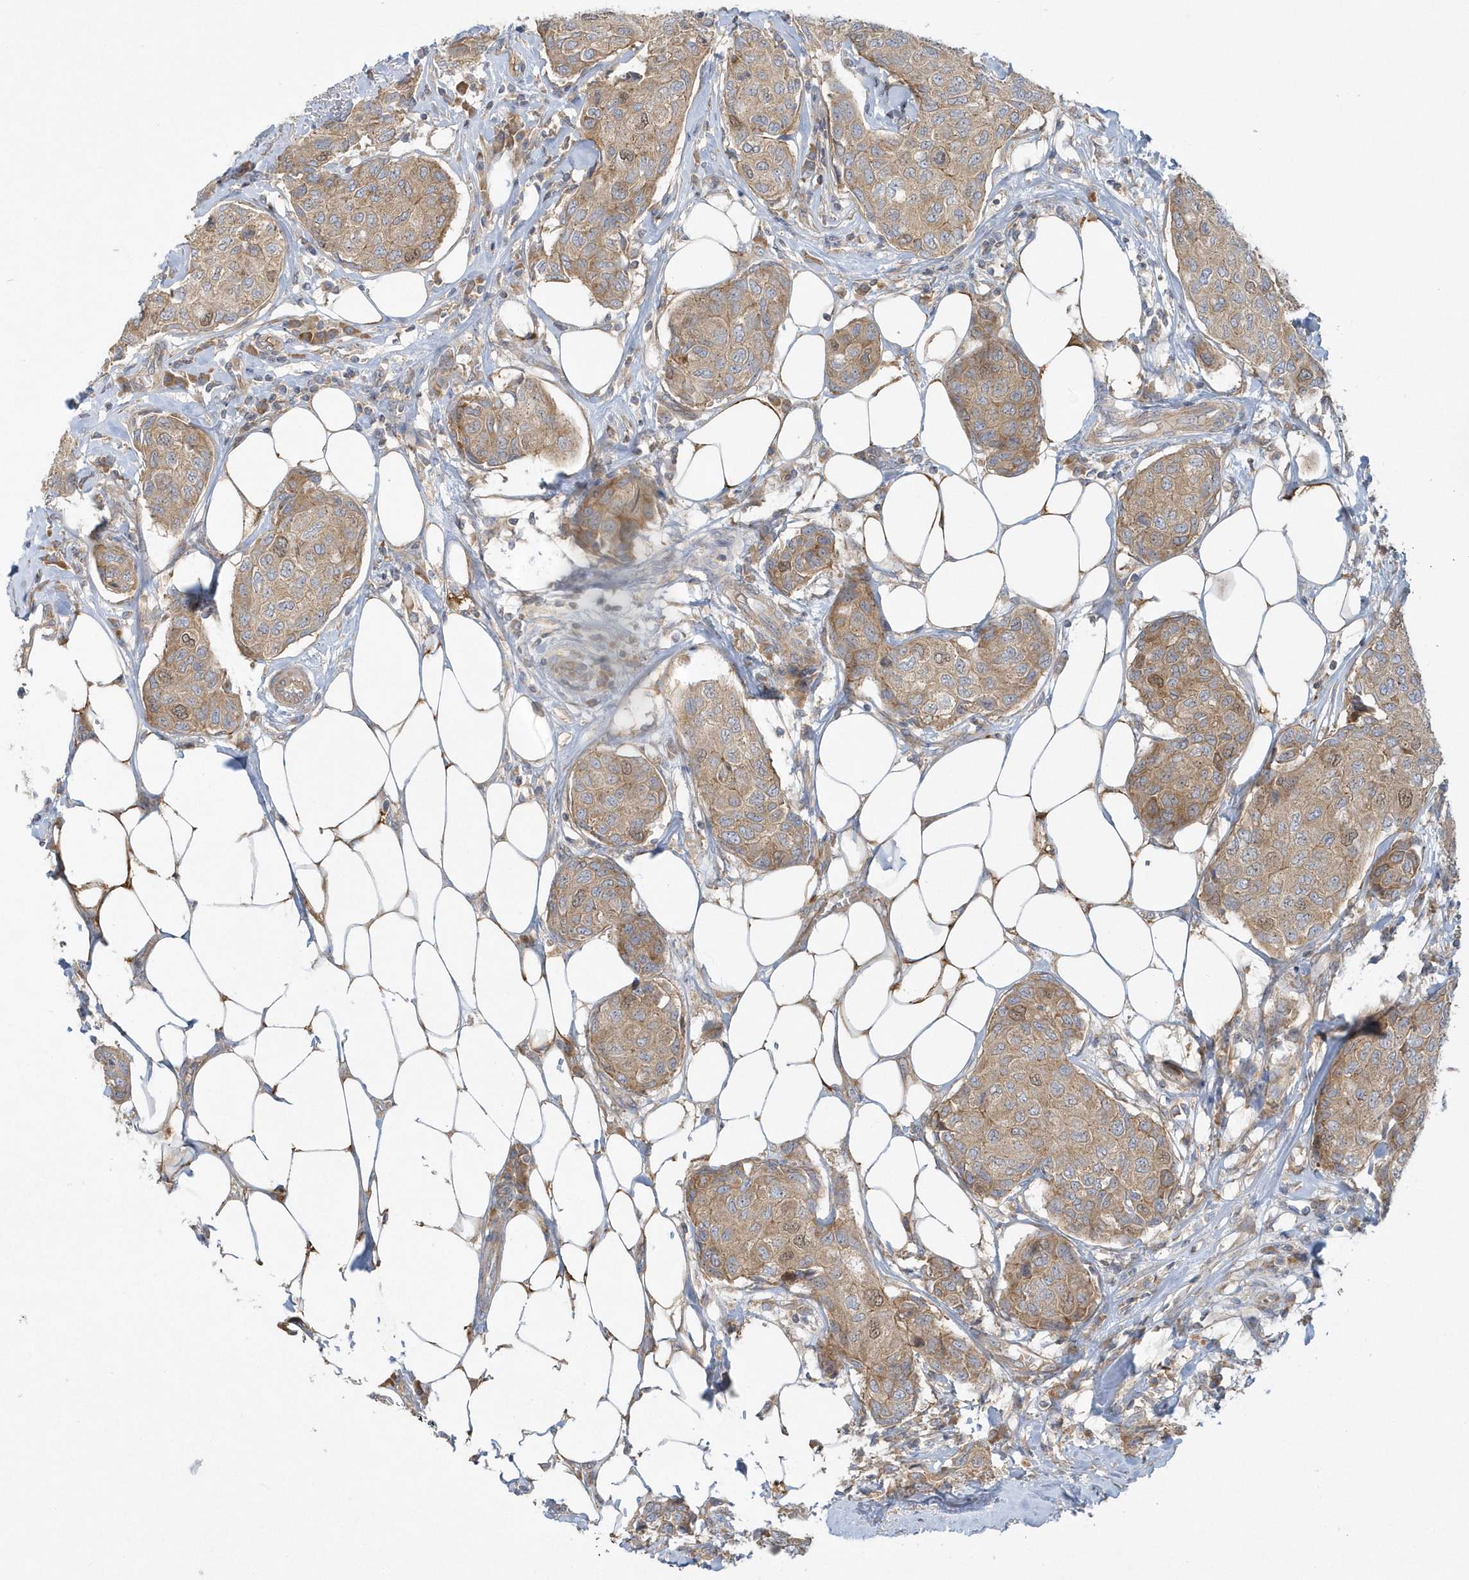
{"staining": {"intensity": "weak", "quantity": ">75%", "location": "cytoplasmic/membranous"}, "tissue": "breast cancer", "cell_type": "Tumor cells", "image_type": "cancer", "snomed": [{"axis": "morphology", "description": "Duct carcinoma"}, {"axis": "topography", "description": "Breast"}], "caption": "IHC of breast cancer (intraductal carcinoma) displays low levels of weak cytoplasmic/membranous staining in approximately >75% of tumor cells.", "gene": "CNOT10", "patient": {"sex": "female", "age": 80}}